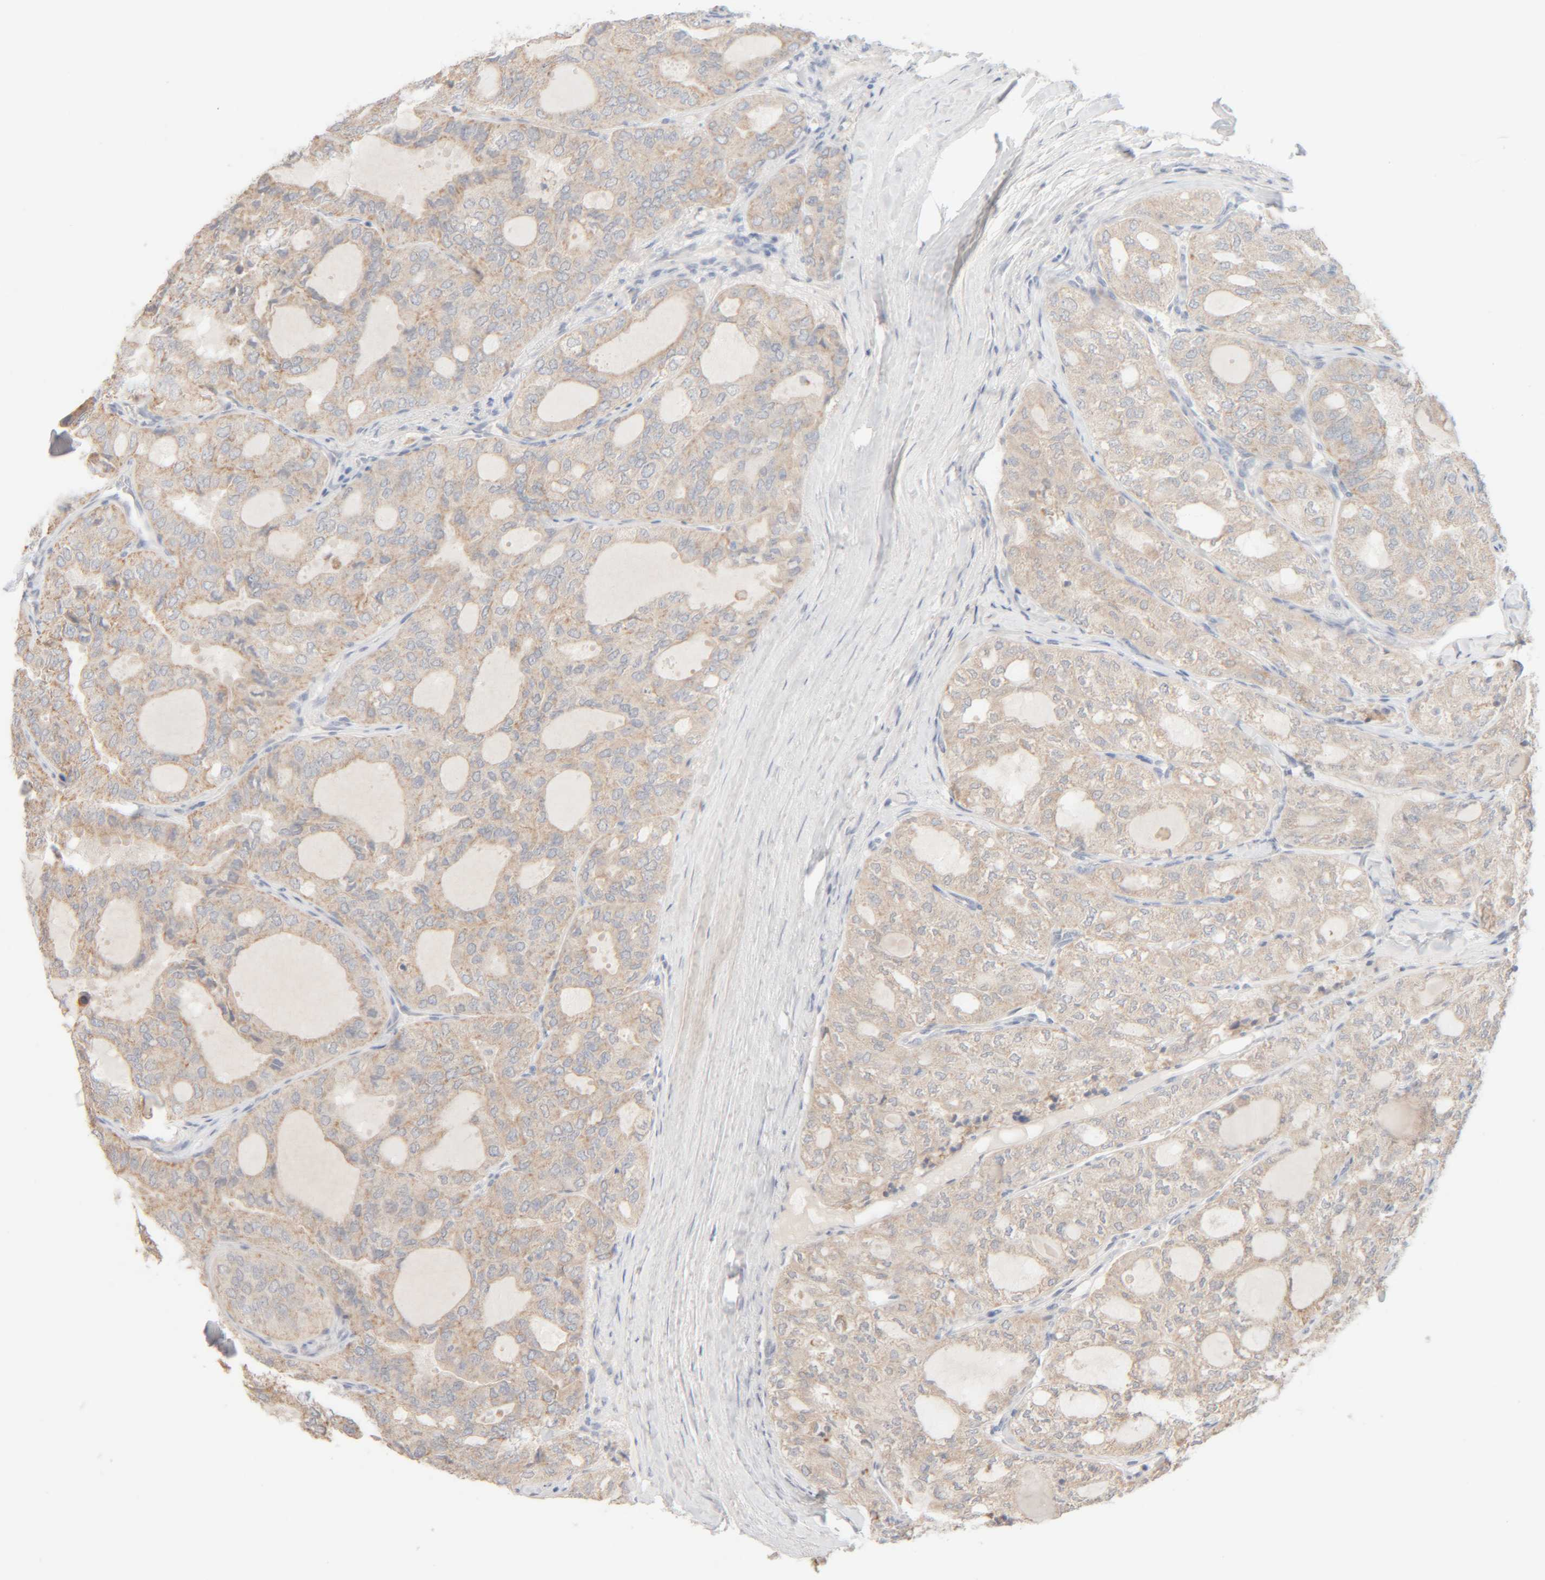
{"staining": {"intensity": "weak", "quantity": ">75%", "location": "cytoplasmic/membranous"}, "tissue": "thyroid cancer", "cell_type": "Tumor cells", "image_type": "cancer", "snomed": [{"axis": "morphology", "description": "Follicular adenoma carcinoma, NOS"}, {"axis": "topography", "description": "Thyroid gland"}], "caption": "Protein staining of thyroid follicular adenoma carcinoma tissue shows weak cytoplasmic/membranous expression in about >75% of tumor cells. (DAB (3,3'-diaminobenzidine) IHC, brown staining for protein, blue staining for nuclei).", "gene": "RIDA", "patient": {"sex": "male", "age": 75}}